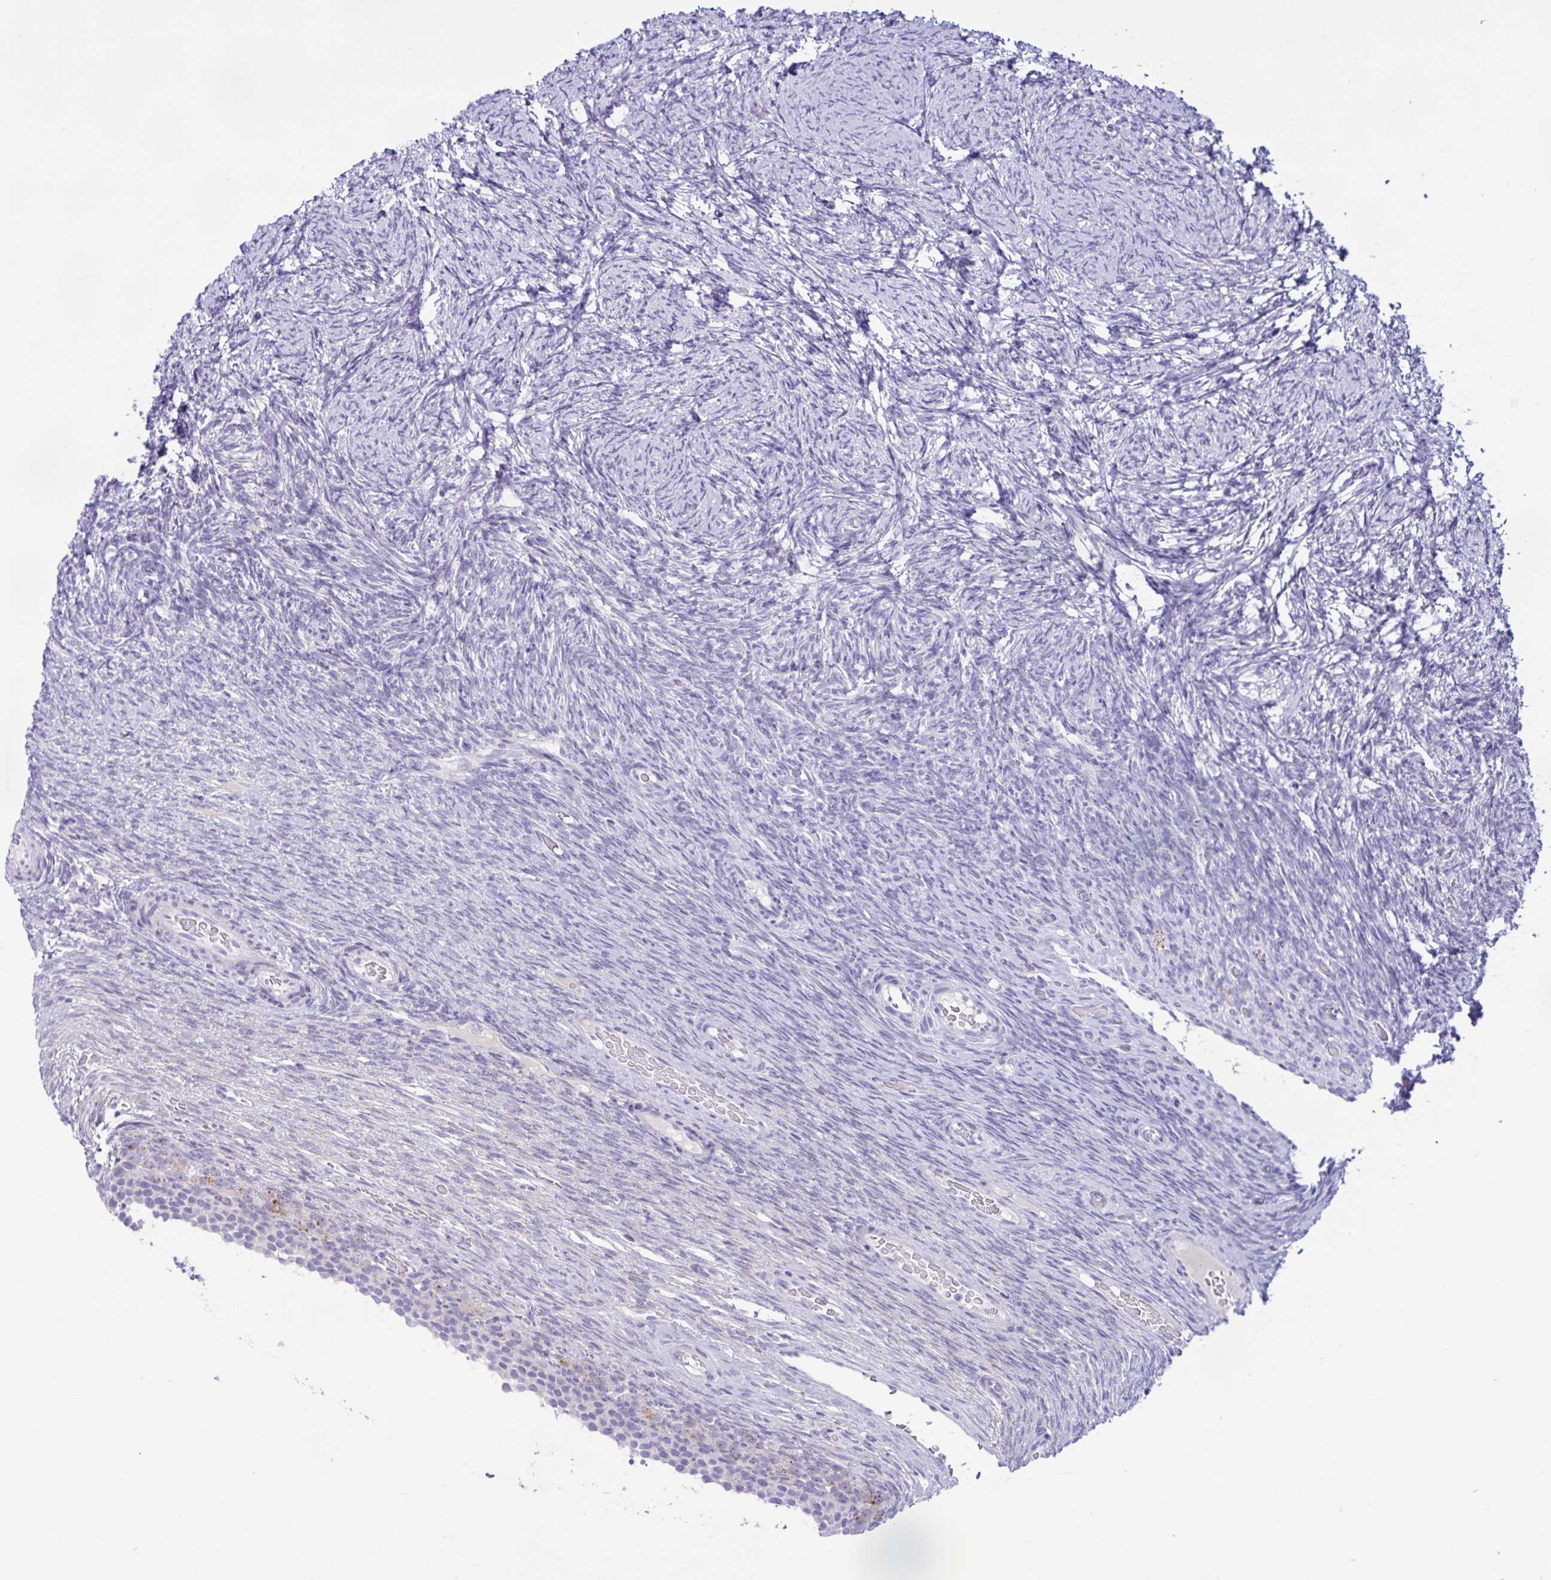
{"staining": {"intensity": "negative", "quantity": "none", "location": "none"}, "tissue": "ovary", "cell_type": "Ovarian stroma cells", "image_type": "normal", "snomed": [{"axis": "morphology", "description": "Normal tissue, NOS"}, {"axis": "topography", "description": "Ovary"}], "caption": "Immunohistochemical staining of unremarkable ovary exhibits no significant expression in ovarian stroma cells.", "gene": "SREBF1", "patient": {"sex": "female", "age": 34}}